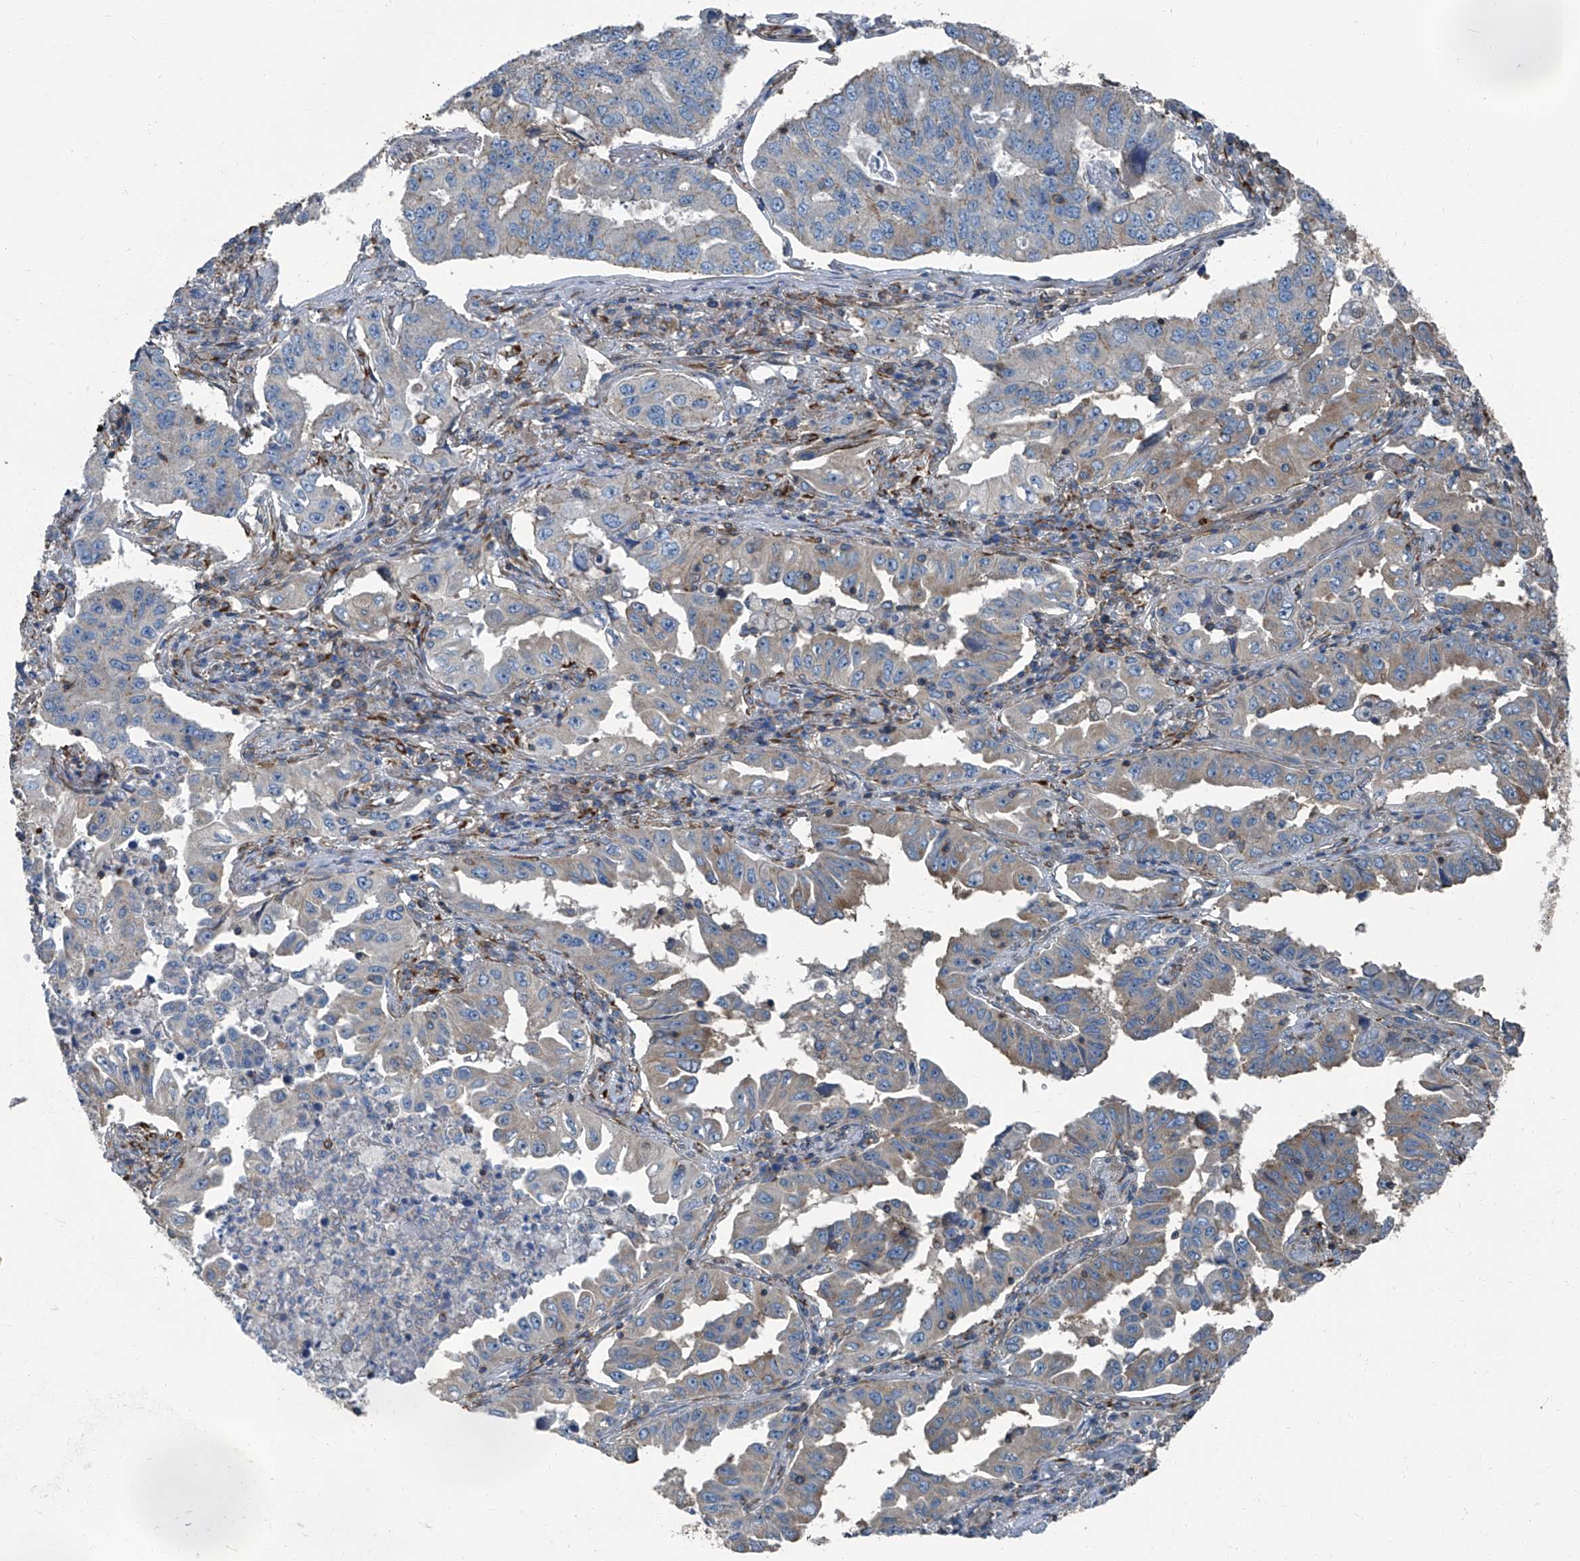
{"staining": {"intensity": "weak", "quantity": "<25%", "location": "cytoplasmic/membranous"}, "tissue": "lung cancer", "cell_type": "Tumor cells", "image_type": "cancer", "snomed": [{"axis": "morphology", "description": "Adenocarcinoma, NOS"}, {"axis": "topography", "description": "Lung"}], "caption": "There is no significant staining in tumor cells of lung cancer.", "gene": "SEPTIN7", "patient": {"sex": "female", "age": 51}}